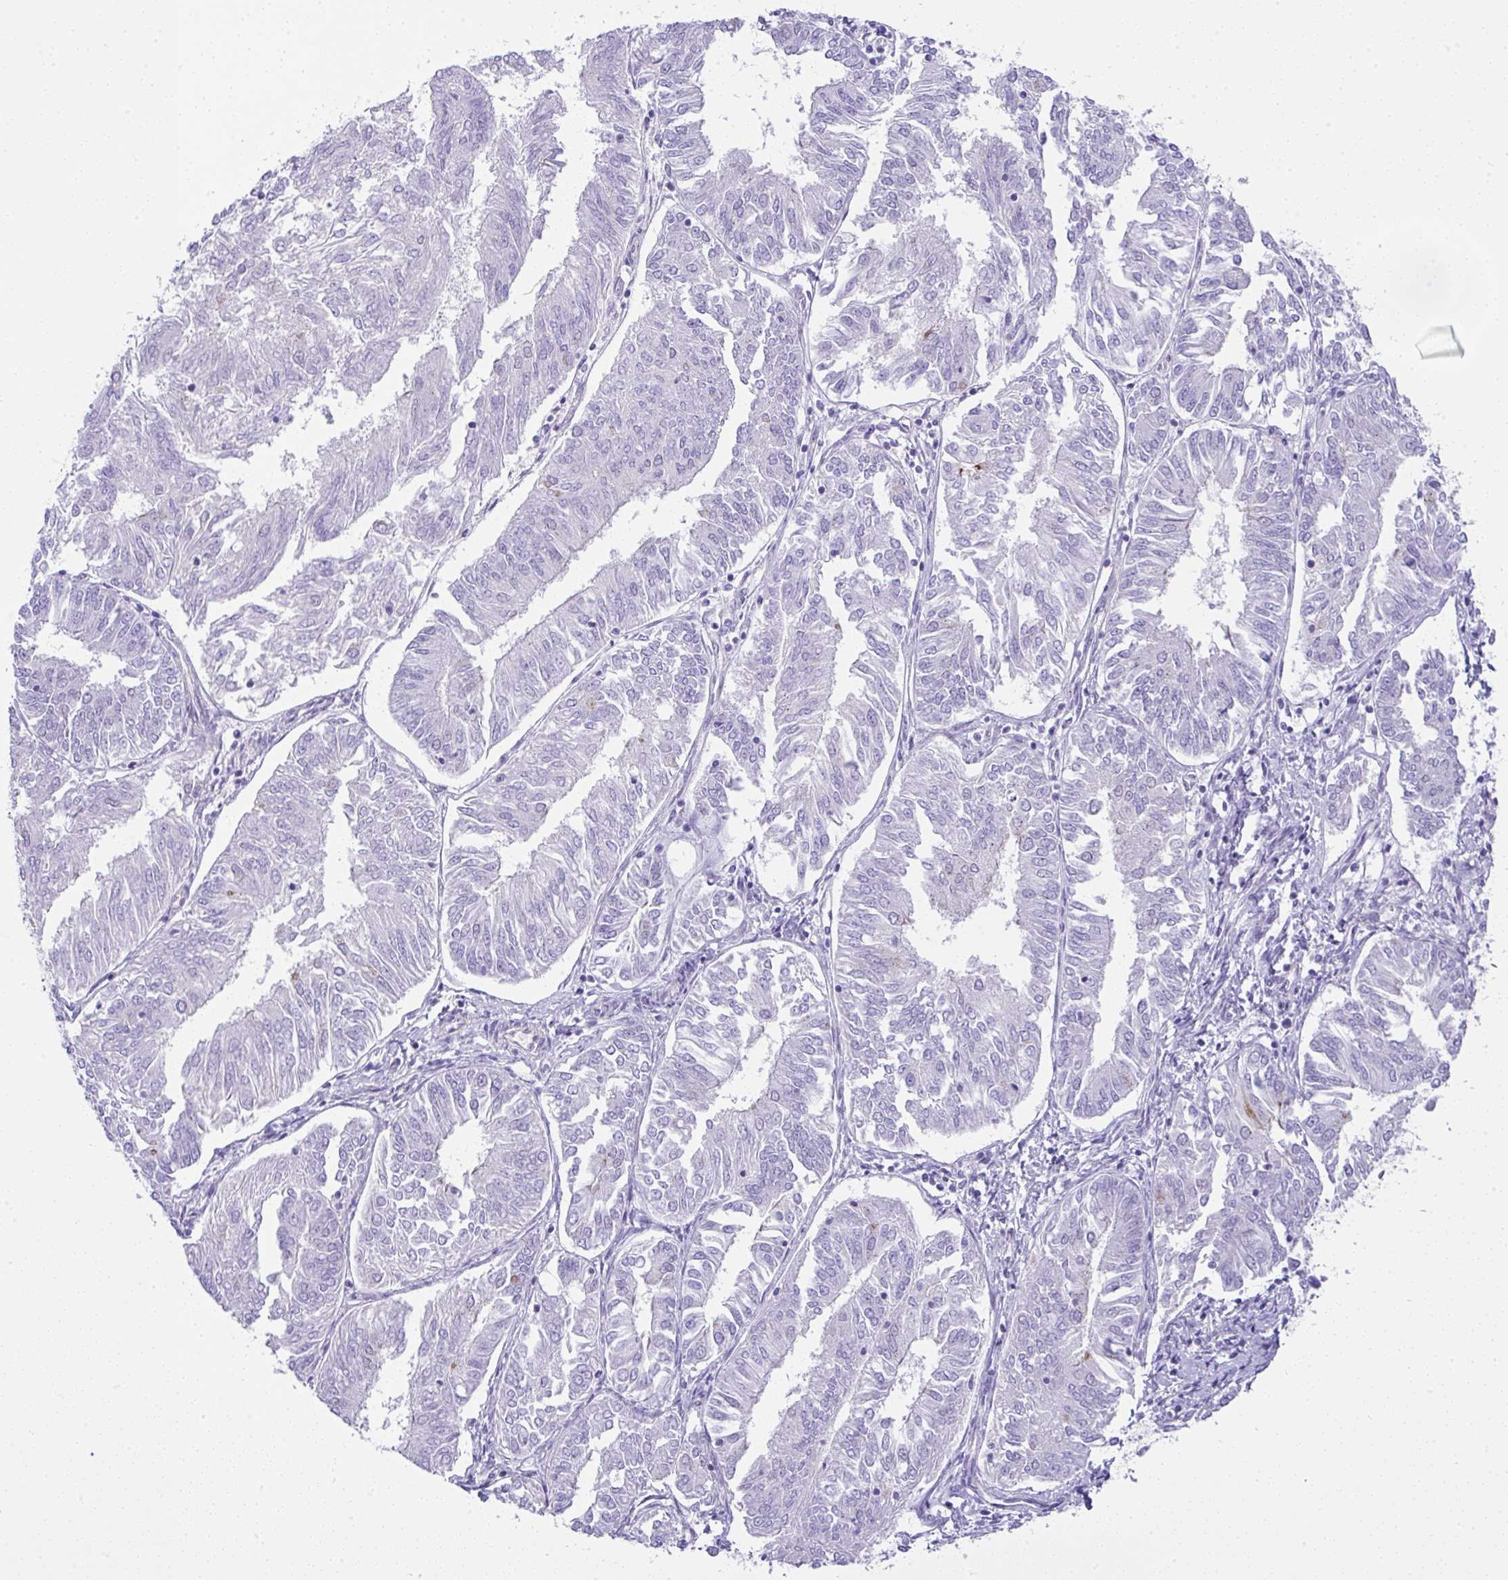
{"staining": {"intensity": "negative", "quantity": "none", "location": "none"}, "tissue": "endometrial cancer", "cell_type": "Tumor cells", "image_type": "cancer", "snomed": [{"axis": "morphology", "description": "Adenocarcinoma, NOS"}, {"axis": "topography", "description": "Endometrium"}], "caption": "An IHC micrograph of adenocarcinoma (endometrial) is shown. There is no staining in tumor cells of adenocarcinoma (endometrial).", "gene": "FAM177A1", "patient": {"sex": "female", "age": 58}}